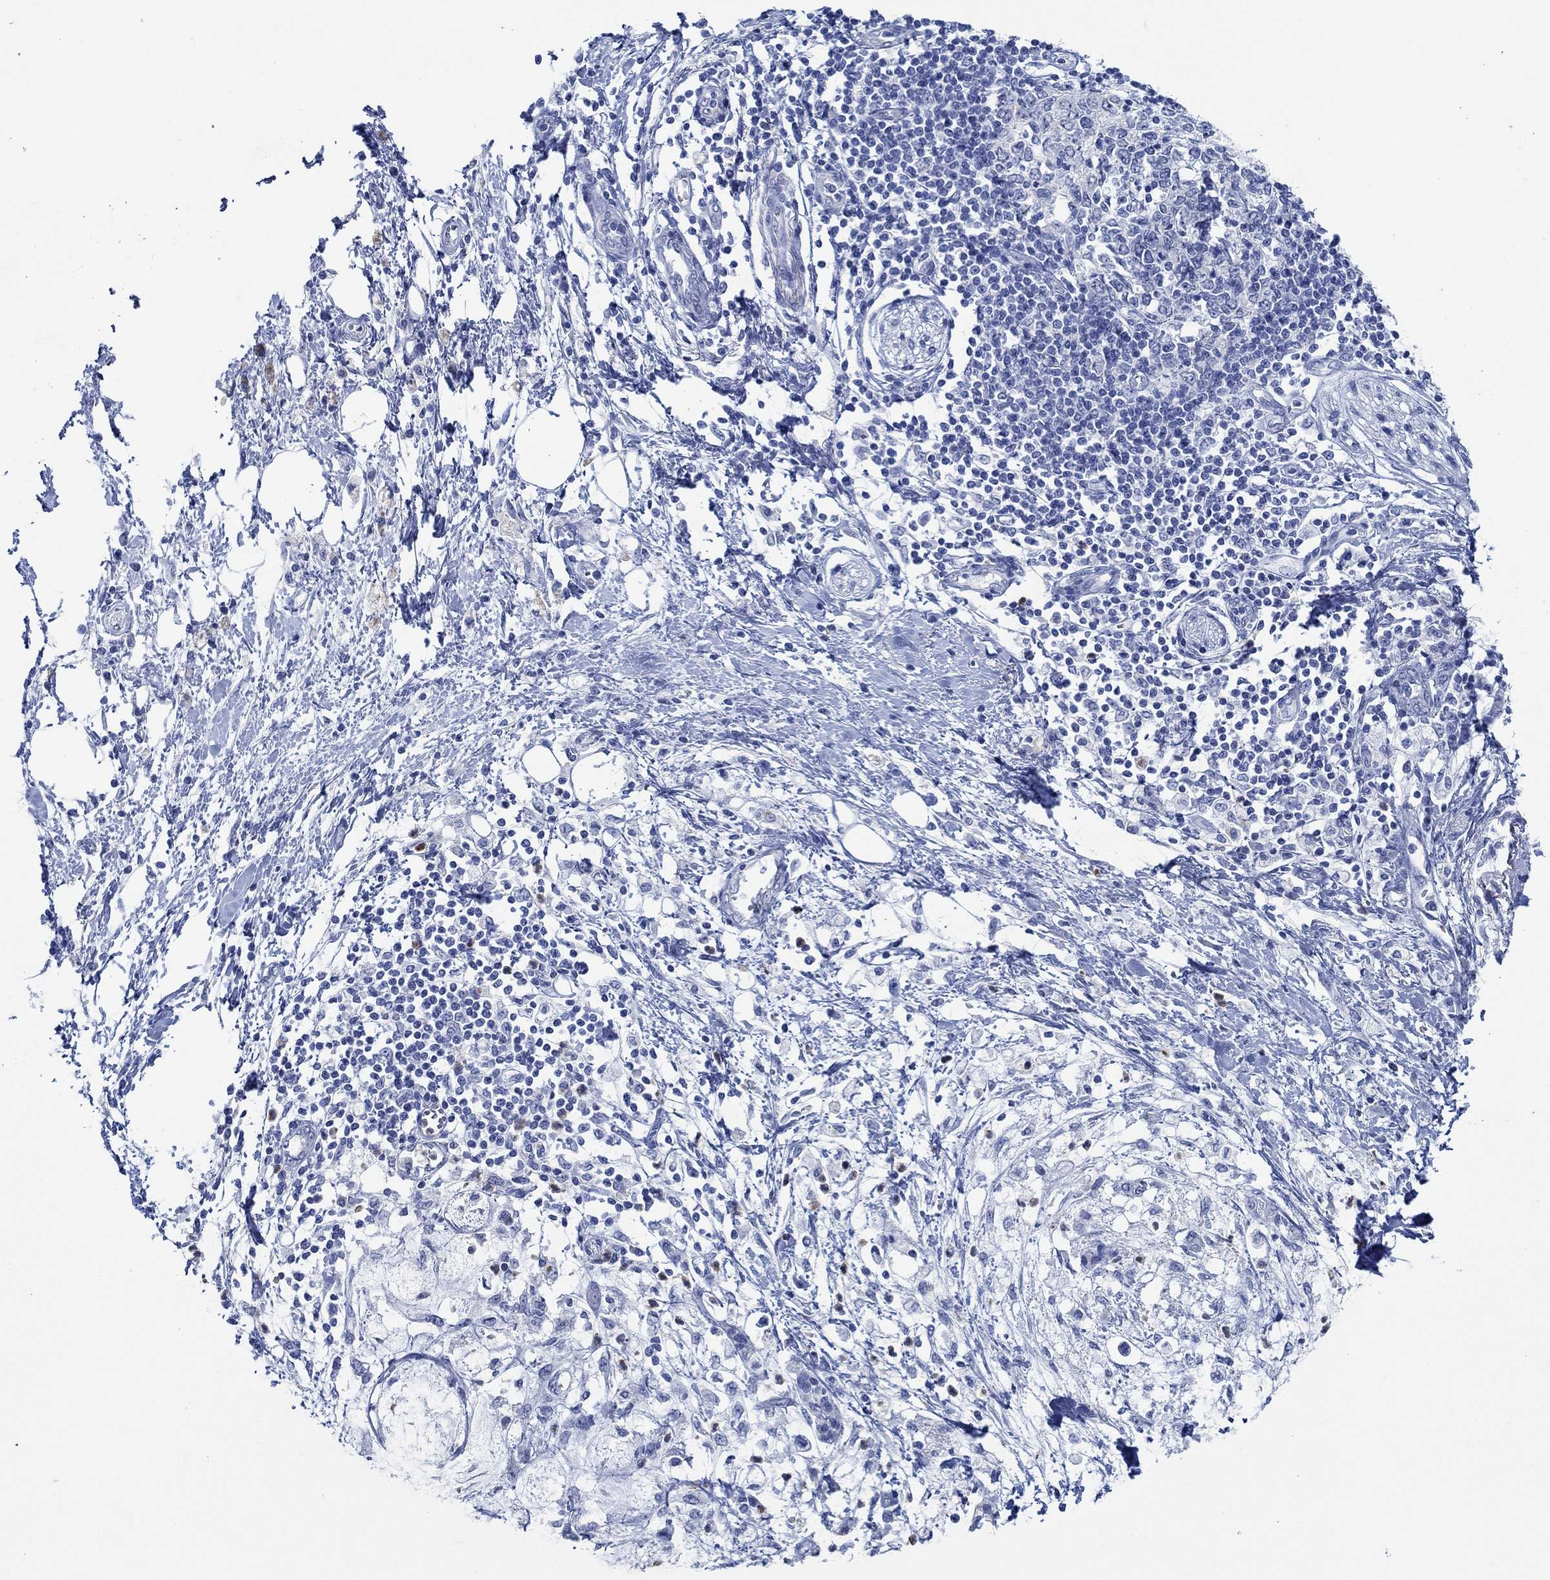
{"staining": {"intensity": "negative", "quantity": "none", "location": "none"}, "tissue": "pancreatic cancer", "cell_type": "Tumor cells", "image_type": "cancer", "snomed": [{"axis": "morphology", "description": "Normal tissue, NOS"}, {"axis": "morphology", "description": "Adenocarcinoma, NOS"}, {"axis": "topography", "description": "Pancreas"}, {"axis": "topography", "description": "Duodenum"}], "caption": "A high-resolution micrograph shows IHC staining of pancreatic cancer, which demonstrates no significant expression in tumor cells.", "gene": "ZNF671", "patient": {"sex": "female", "age": 60}}